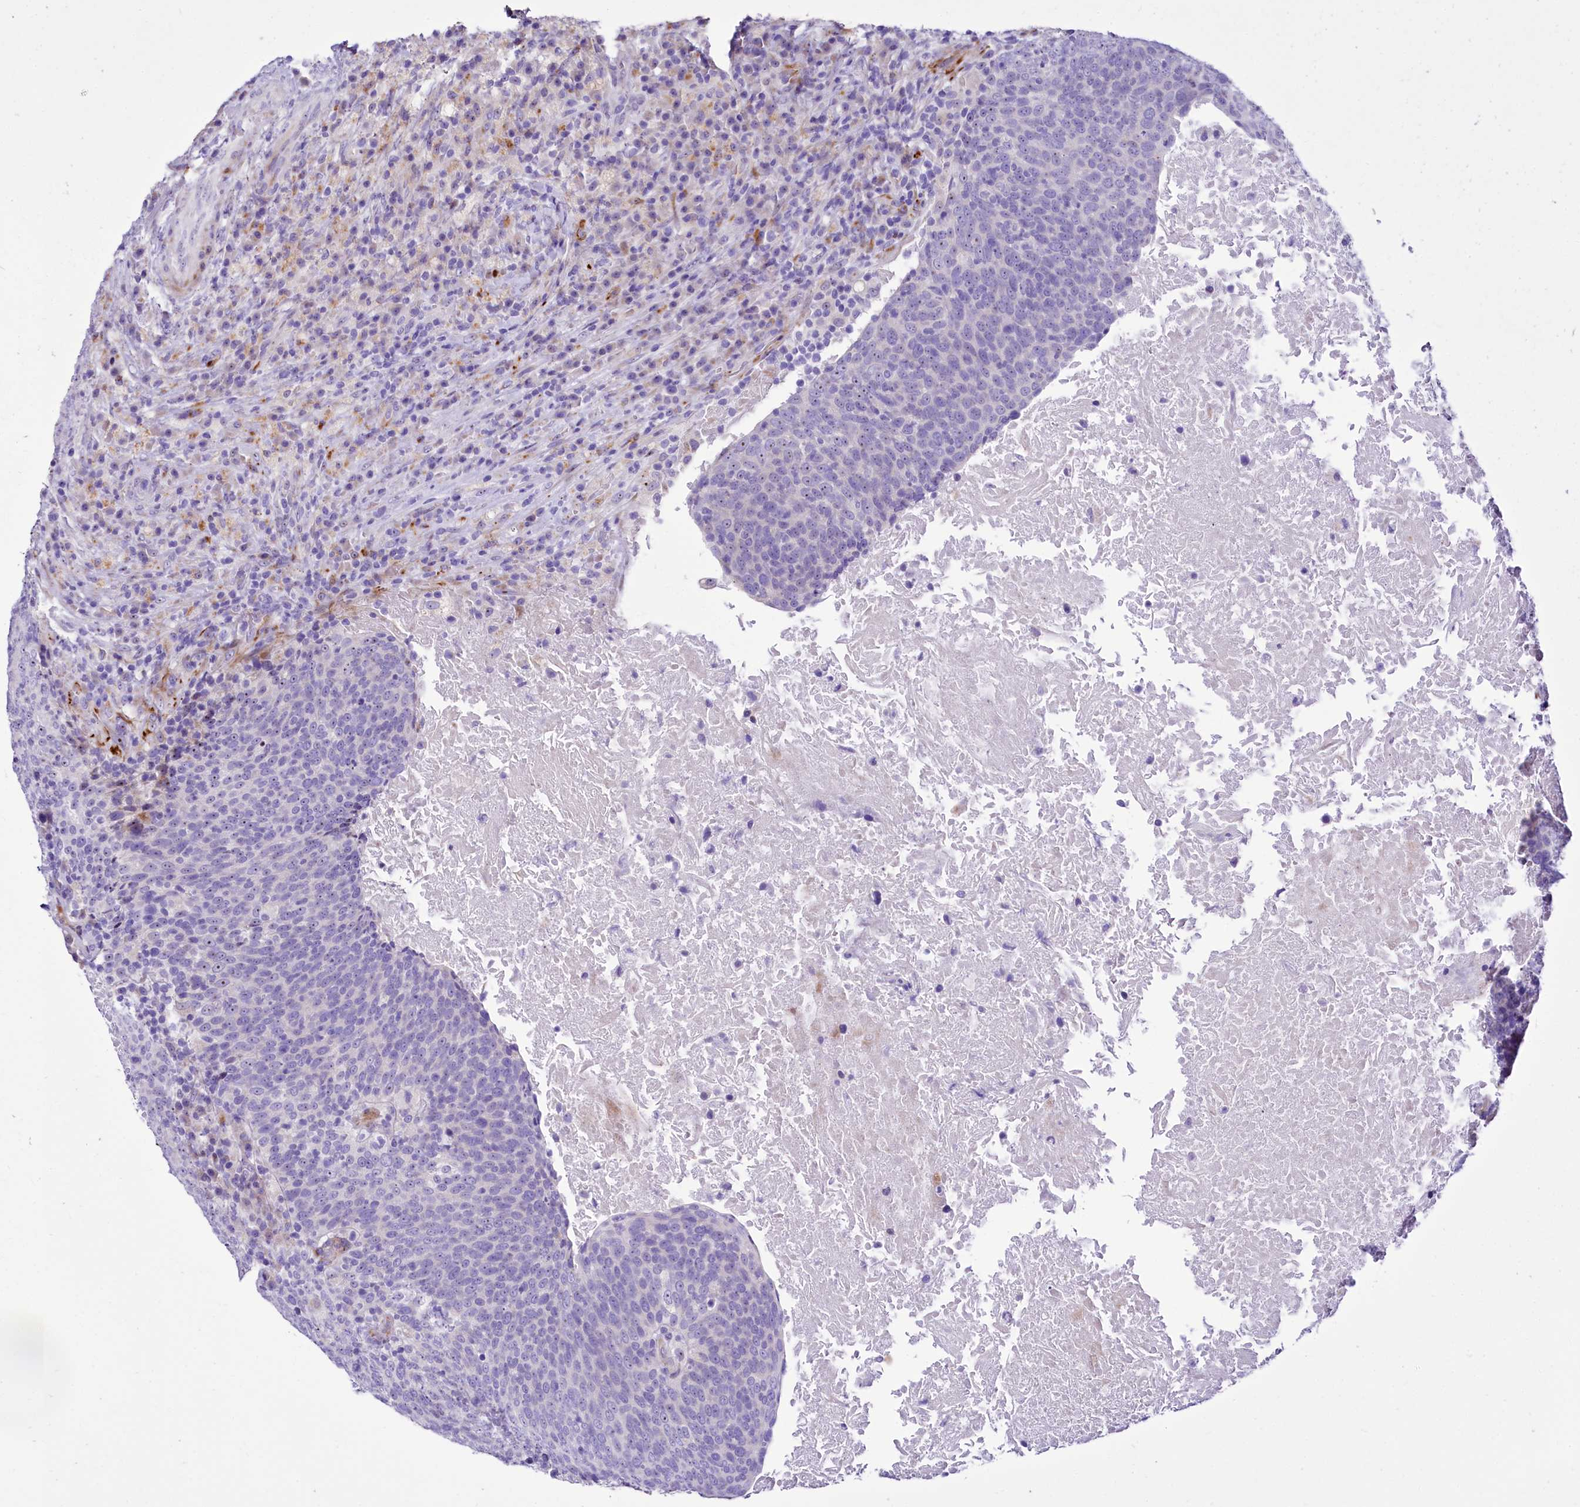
{"staining": {"intensity": "negative", "quantity": "none", "location": "none"}, "tissue": "head and neck cancer", "cell_type": "Tumor cells", "image_type": "cancer", "snomed": [{"axis": "morphology", "description": "Squamous cell carcinoma, NOS"}, {"axis": "morphology", "description": "Squamous cell carcinoma, metastatic, NOS"}, {"axis": "topography", "description": "Lymph node"}, {"axis": "topography", "description": "Head-Neck"}], "caption": "Head and neck cancer stained for a protein using IHC shows no positivity tumor cells.", "gene": "SH3TC2", "patient": {"sex": "male", "age": 62}}